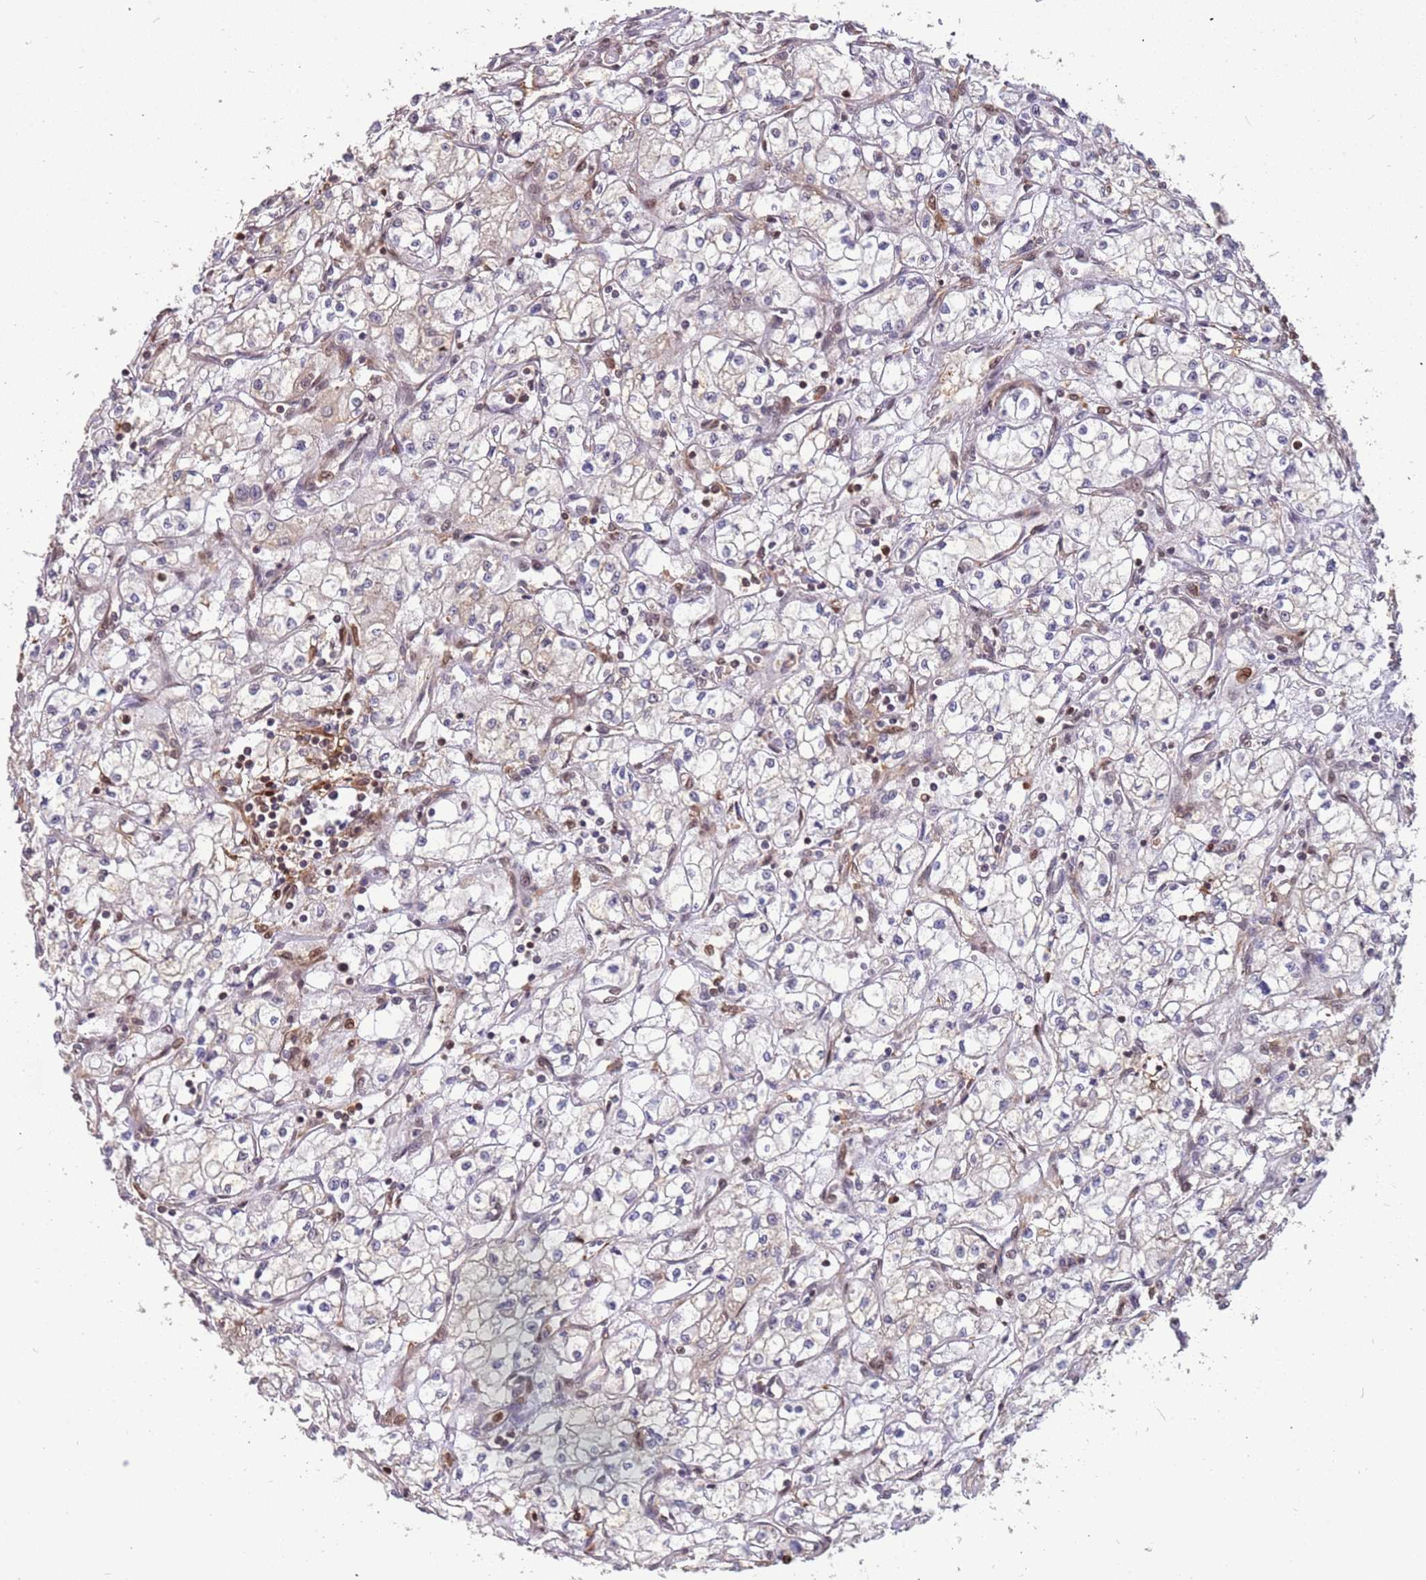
{"staining": {"intensity": "negative", "quantity": "none", "location": "none"}, "tissue": "renal cancer", "cell_type": "Tumor cells", "image_type": "cancer", "snomed": [{"axis": "morphology", "description": "Adenocarcinoma, NOS"}, {"axis": "topography", "description": "Kidney"}], "caption": "There is no significant staining in tumor cells of renal cancer (adenocarcinoma).", "gene": "GBP2", "patient": {"sex": "male", "age": 59}}